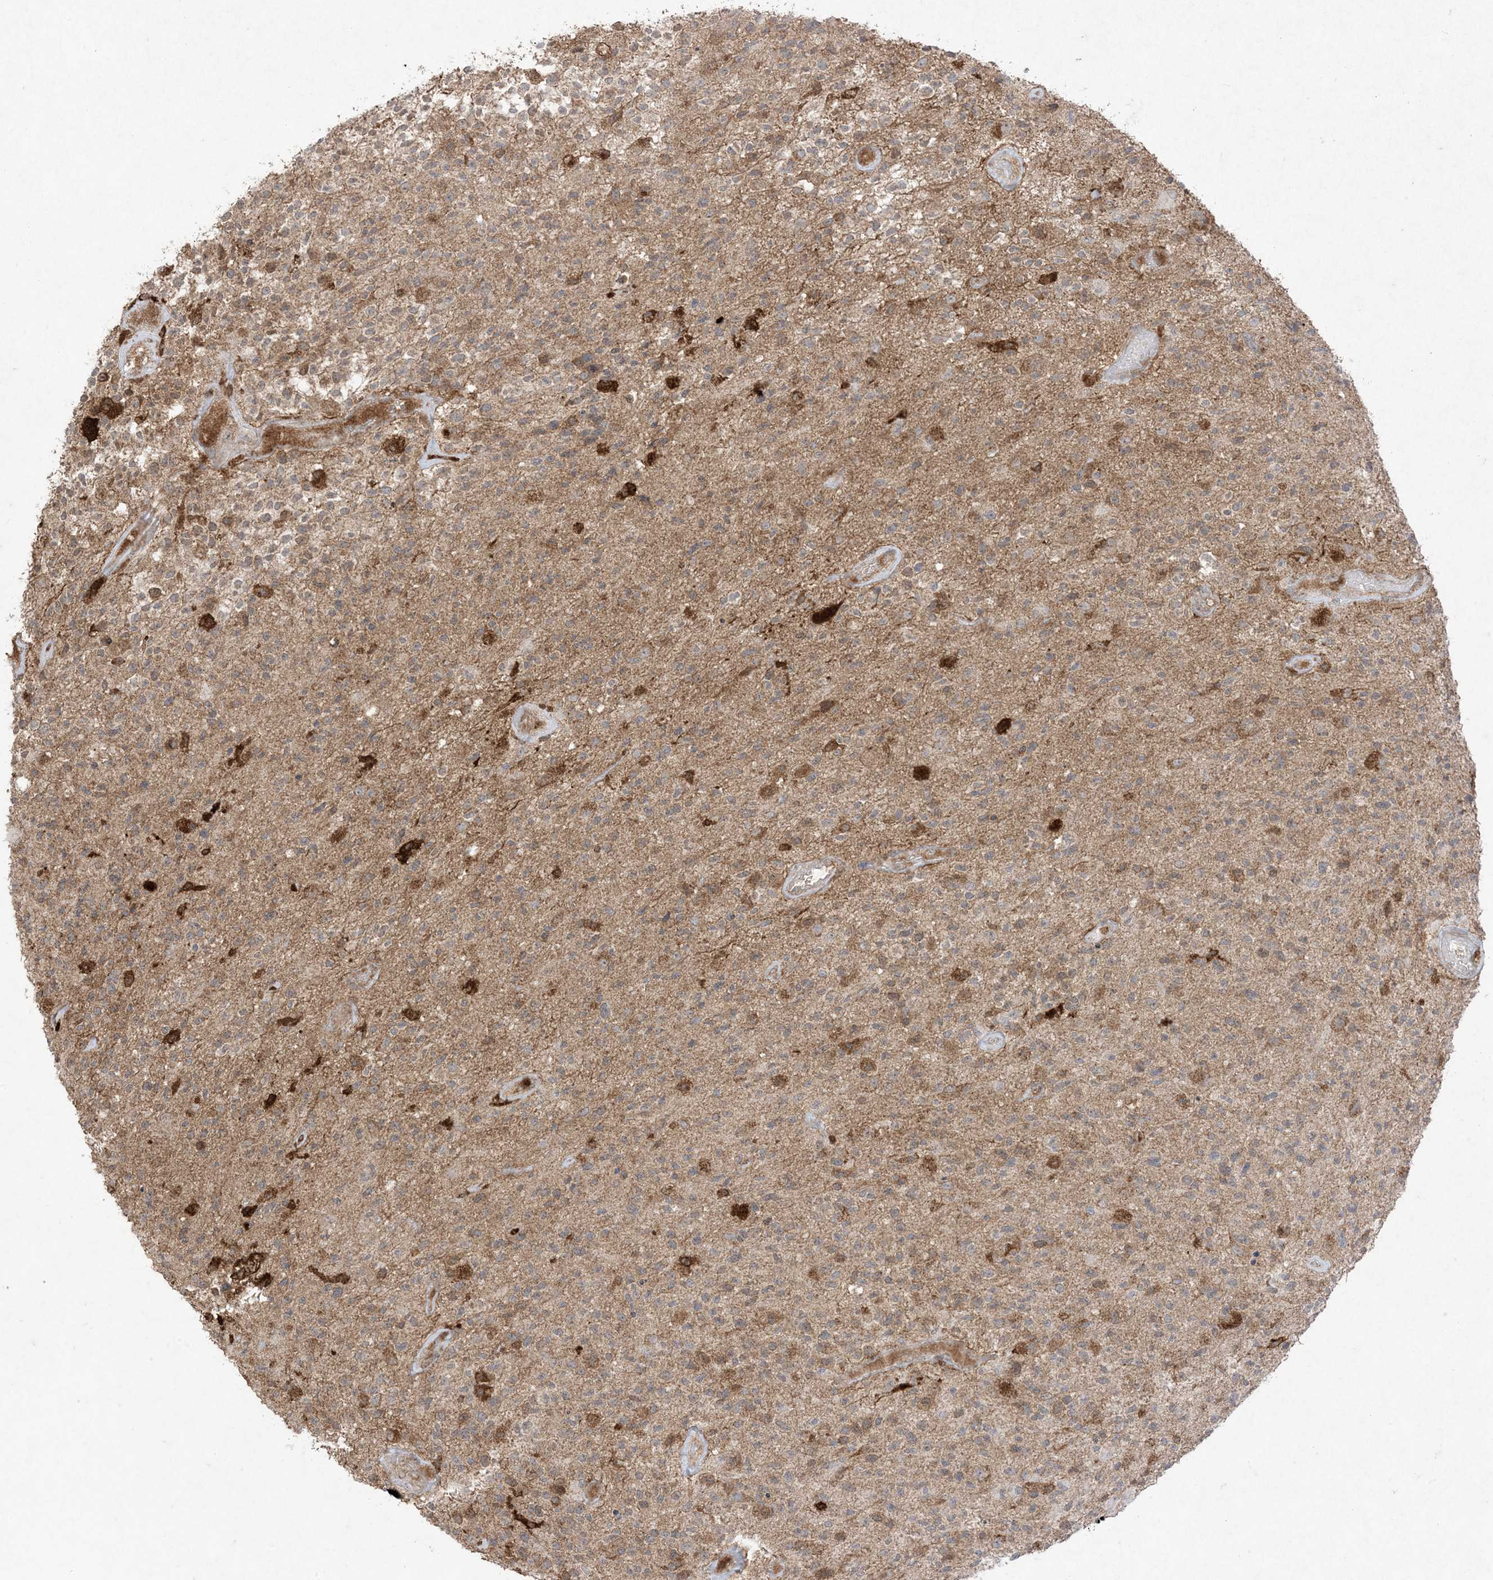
{"staining": {"intensity": "moderate", "quantity": "<25%", "location": "cytoplasmic/membranous"}, "tissue": "glioma", "cell_type": "Tumor cells", "image_type": "cancer", "snomed": [{"axis": "morphology", "description": "Glioma, malignant, High grade"}, {"axis": "morphology", "description": "Glioblastoma, NOS"}, {"axis": "topography", "description": "Brain"}], "caption": "Protein staining of glioma tissue displays moderate cytoplasmic/membranous staining in approximately <25% of tumor cells. The staining was performed using DAB to visualize the protein expression in brown, while the nuclei were stained in blue with hematoxylin (Magnification: 20x).", "gene": "UBE2C", "patient": {"sex": "male", "age": 60}}